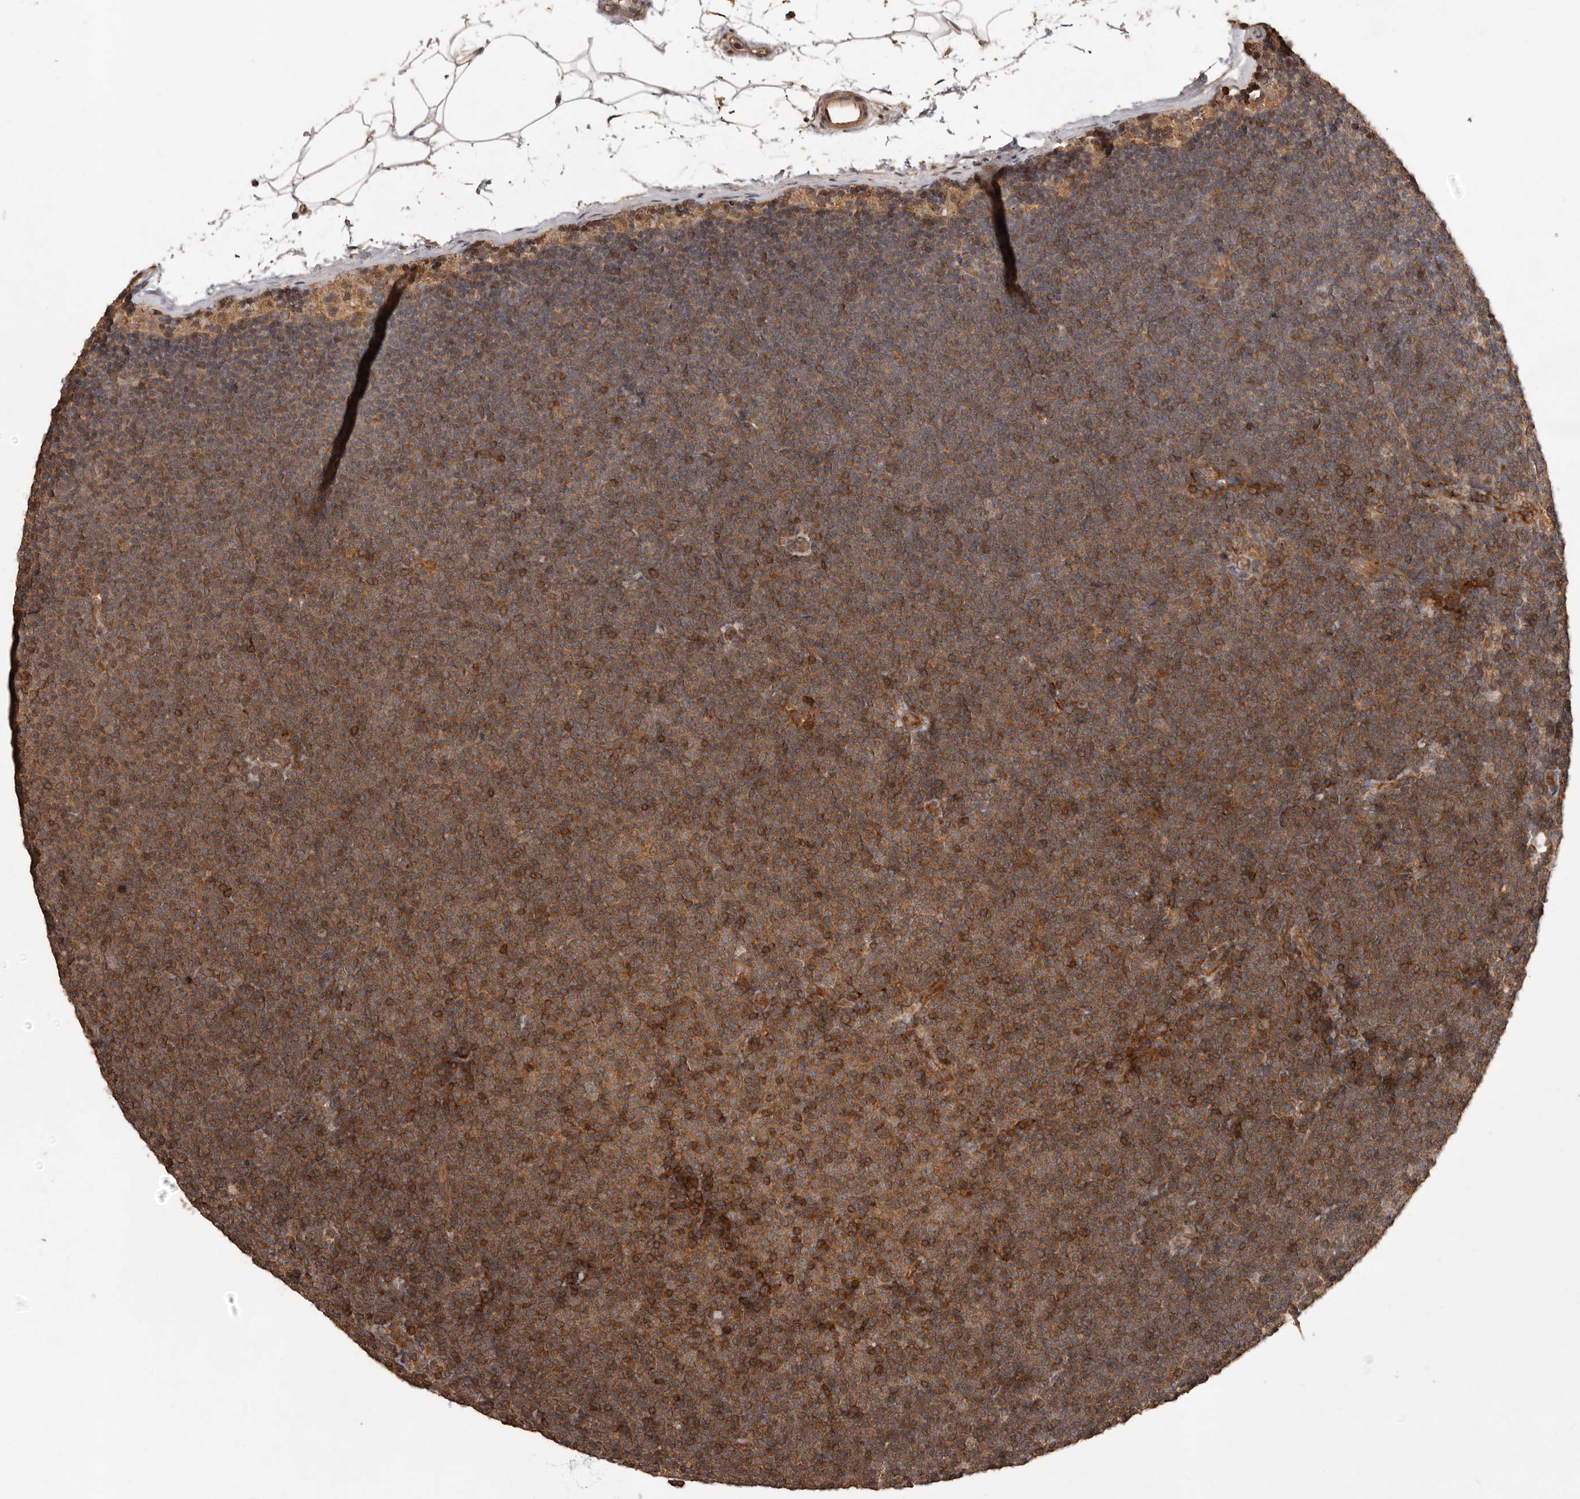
{"staining": {"intensity": "moderate", "quantity": ">75%", "location": "cytoplasmic/membranous"}, "tissue": "lymphoma", "cell_type": "Tumor cells", "image_type": "cancer", "snomed": [{"axis": "morphology", "description": "Malignant lymphoma, non-Hodgkin's type, Low grade"}, {"axis": "topography", "description": "Lymph node"}], "caption": "IHC (DAB (3,3'-diaminobenzidine)) staining of lymphoma reveals moderate cytoplasmic/membranous protein staining in about >75% of tumor cells.", "gene": "SLC22A3", "patient": {"sex": "female", "age": 53}}